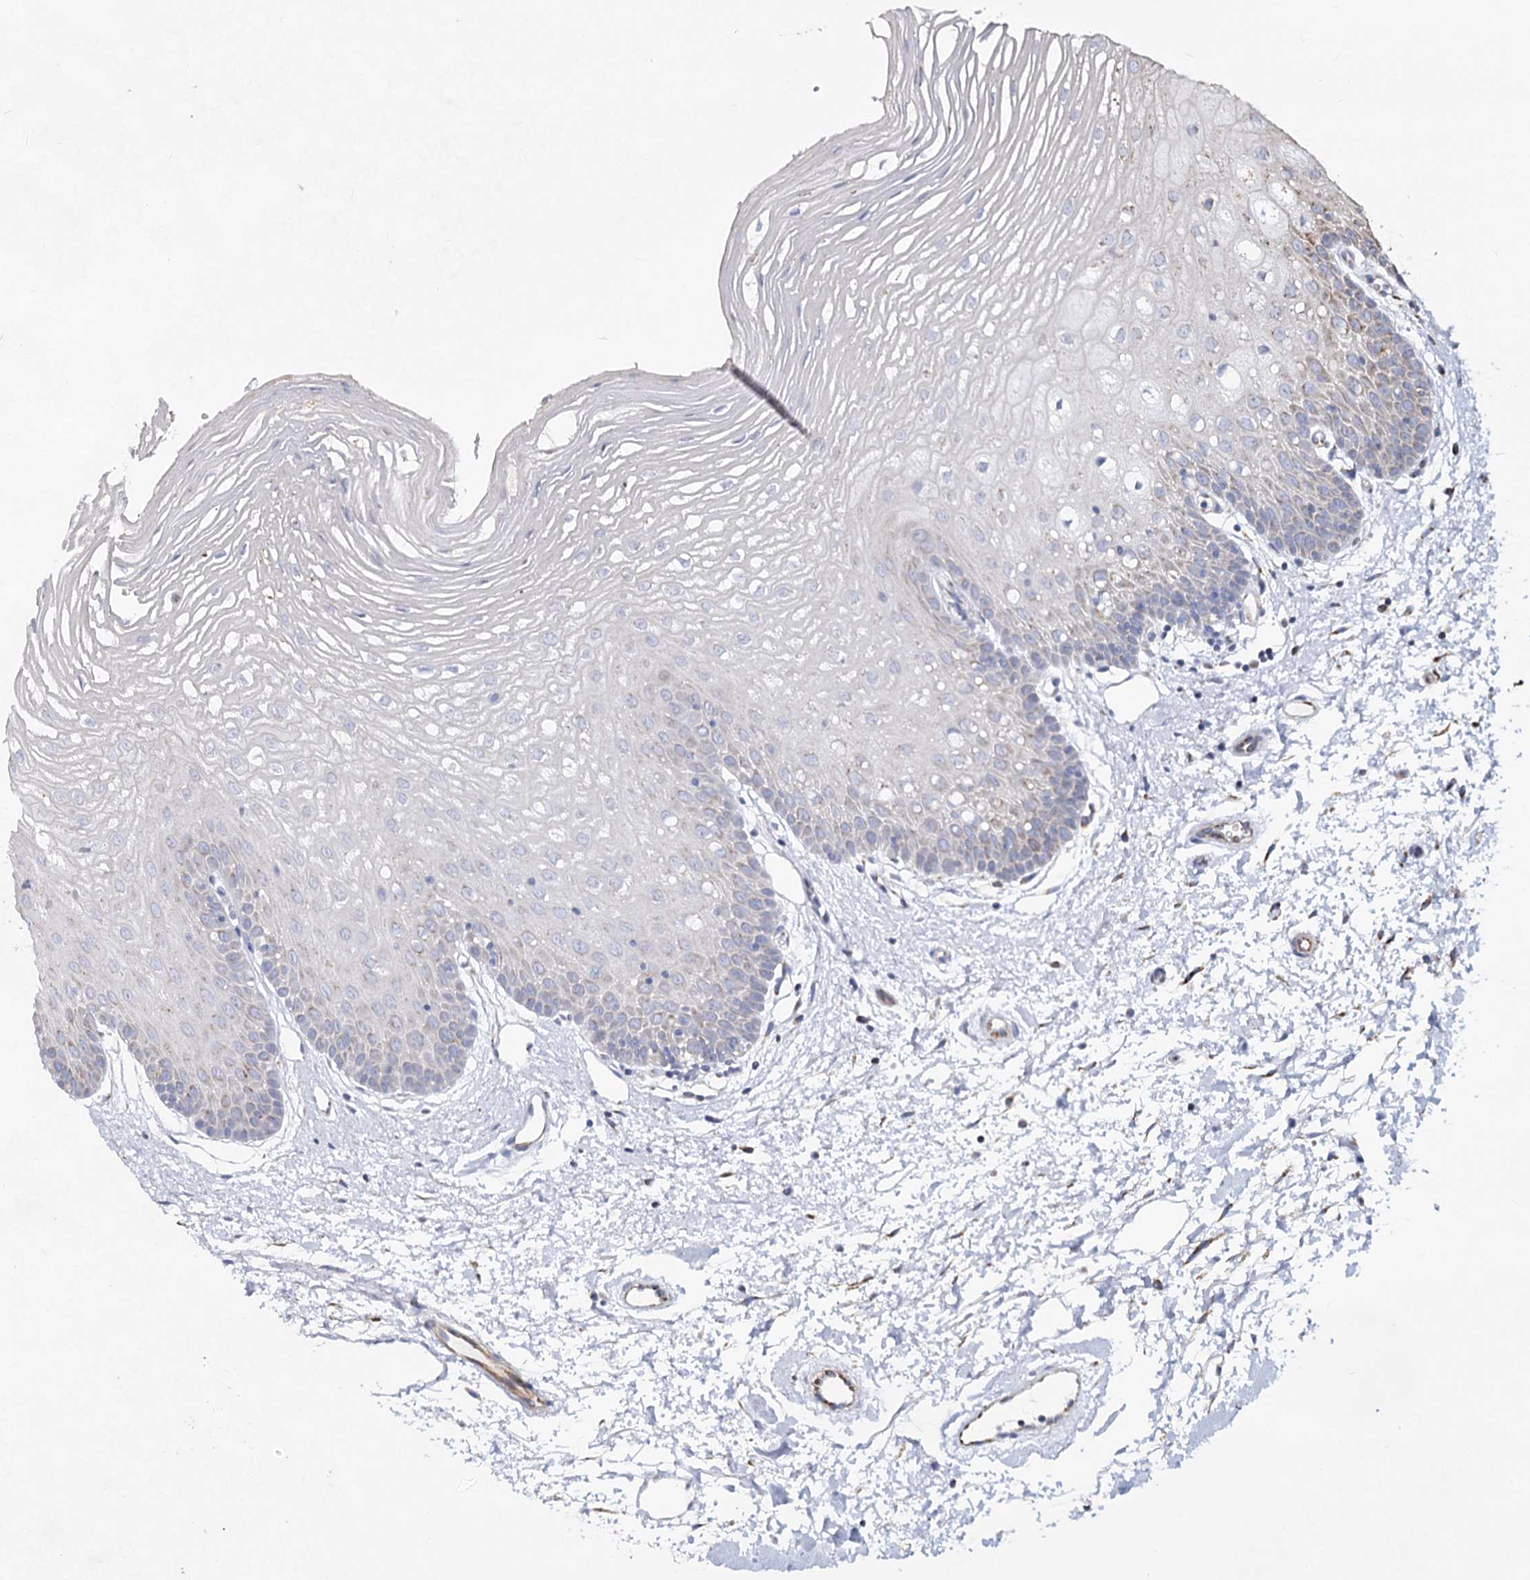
{"staining": {"intensity": "negative", "quantity": "none", "location": "none"}, "tissue": "oral mucosa", "cell_type": "Squamous epithelial cells", "image_type": "normal", "snomed": [{"axis": "morphology", "description": "Normal tissue, NOS"}, {"axis": "topography", "description": "Oral tissue"}, {"axis": "topography", "description": "Tounge, NOS"}], "caption": "This is an immunohistochemistry (IHC) histopathology image of unremarkable oral mucosa. There is no staining in squamous epithelial cells.", "gene": "CCDC73", "patient": {"sex": "female", "age": 73}}